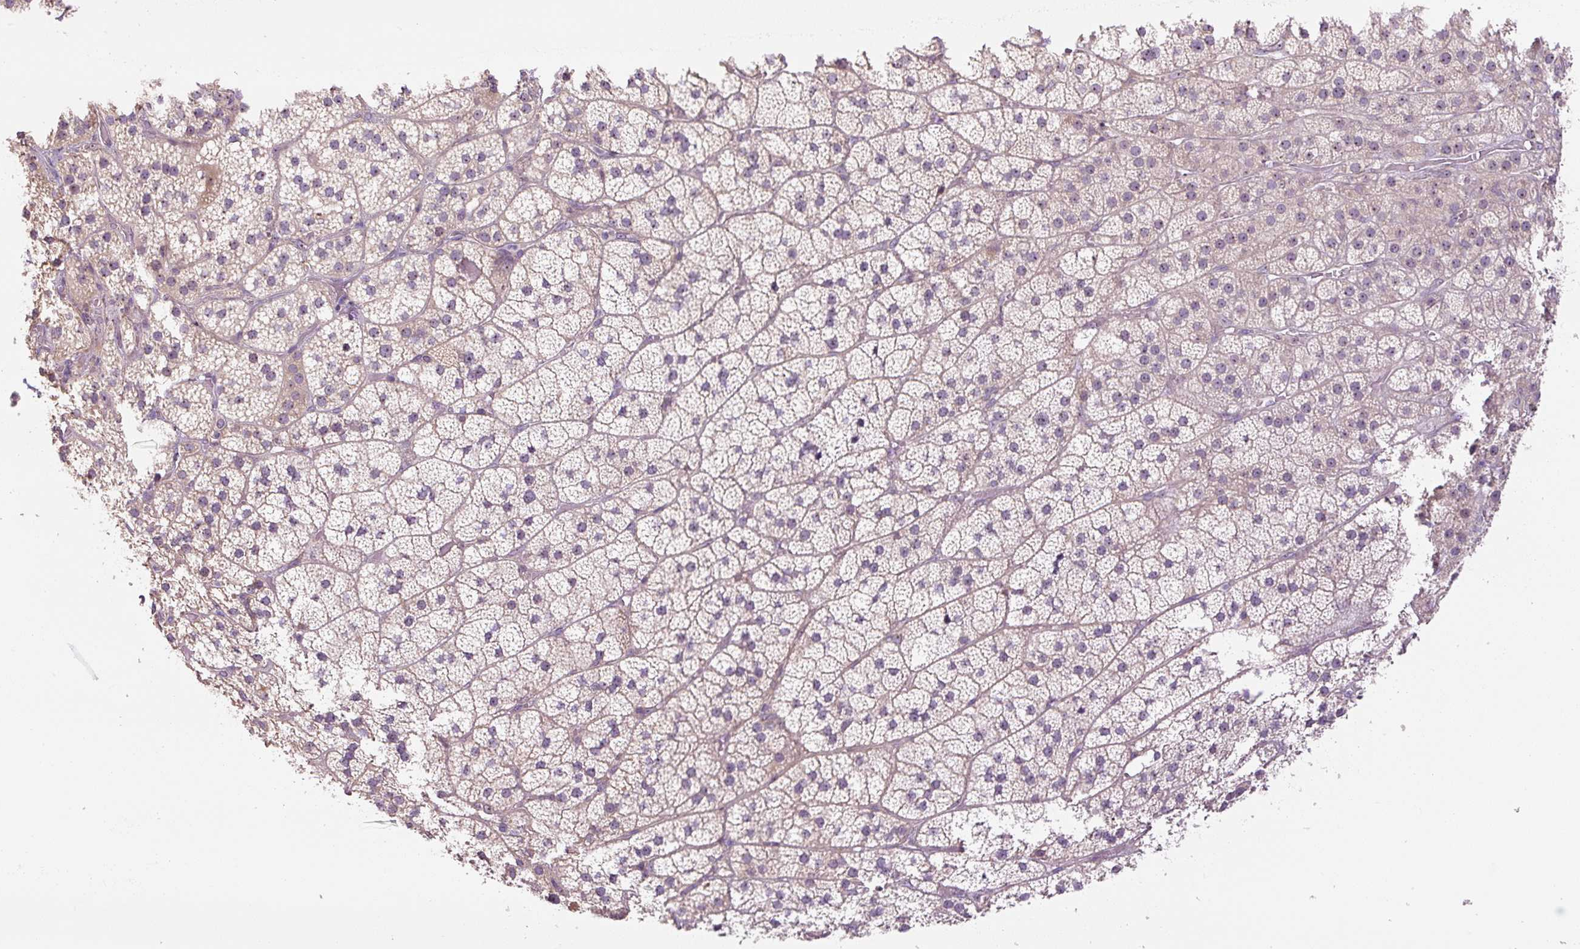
{"staining": {"intensity": "weak", "quantity": "<25%", "location": "nuclear"}, "tissue": "adrenal gland", "cell_type": "Glandular cells", "image_type": "normal", "snomed": [{"axis": "morphology", "description": "Normal tissue, NOS"}, {"axis": "topography", "description": "Adrenal gland"}], "caption": "Glandular cells show no significant protein expression in benign adrenal gland. (DAB (3,3'-diaminobenzidine) immunohistochemistry (IHC) visualized using brightfield microscopy, high magnification).", "gene": "TMEM151B", "patient": {"sex": "male", "age": 57}}